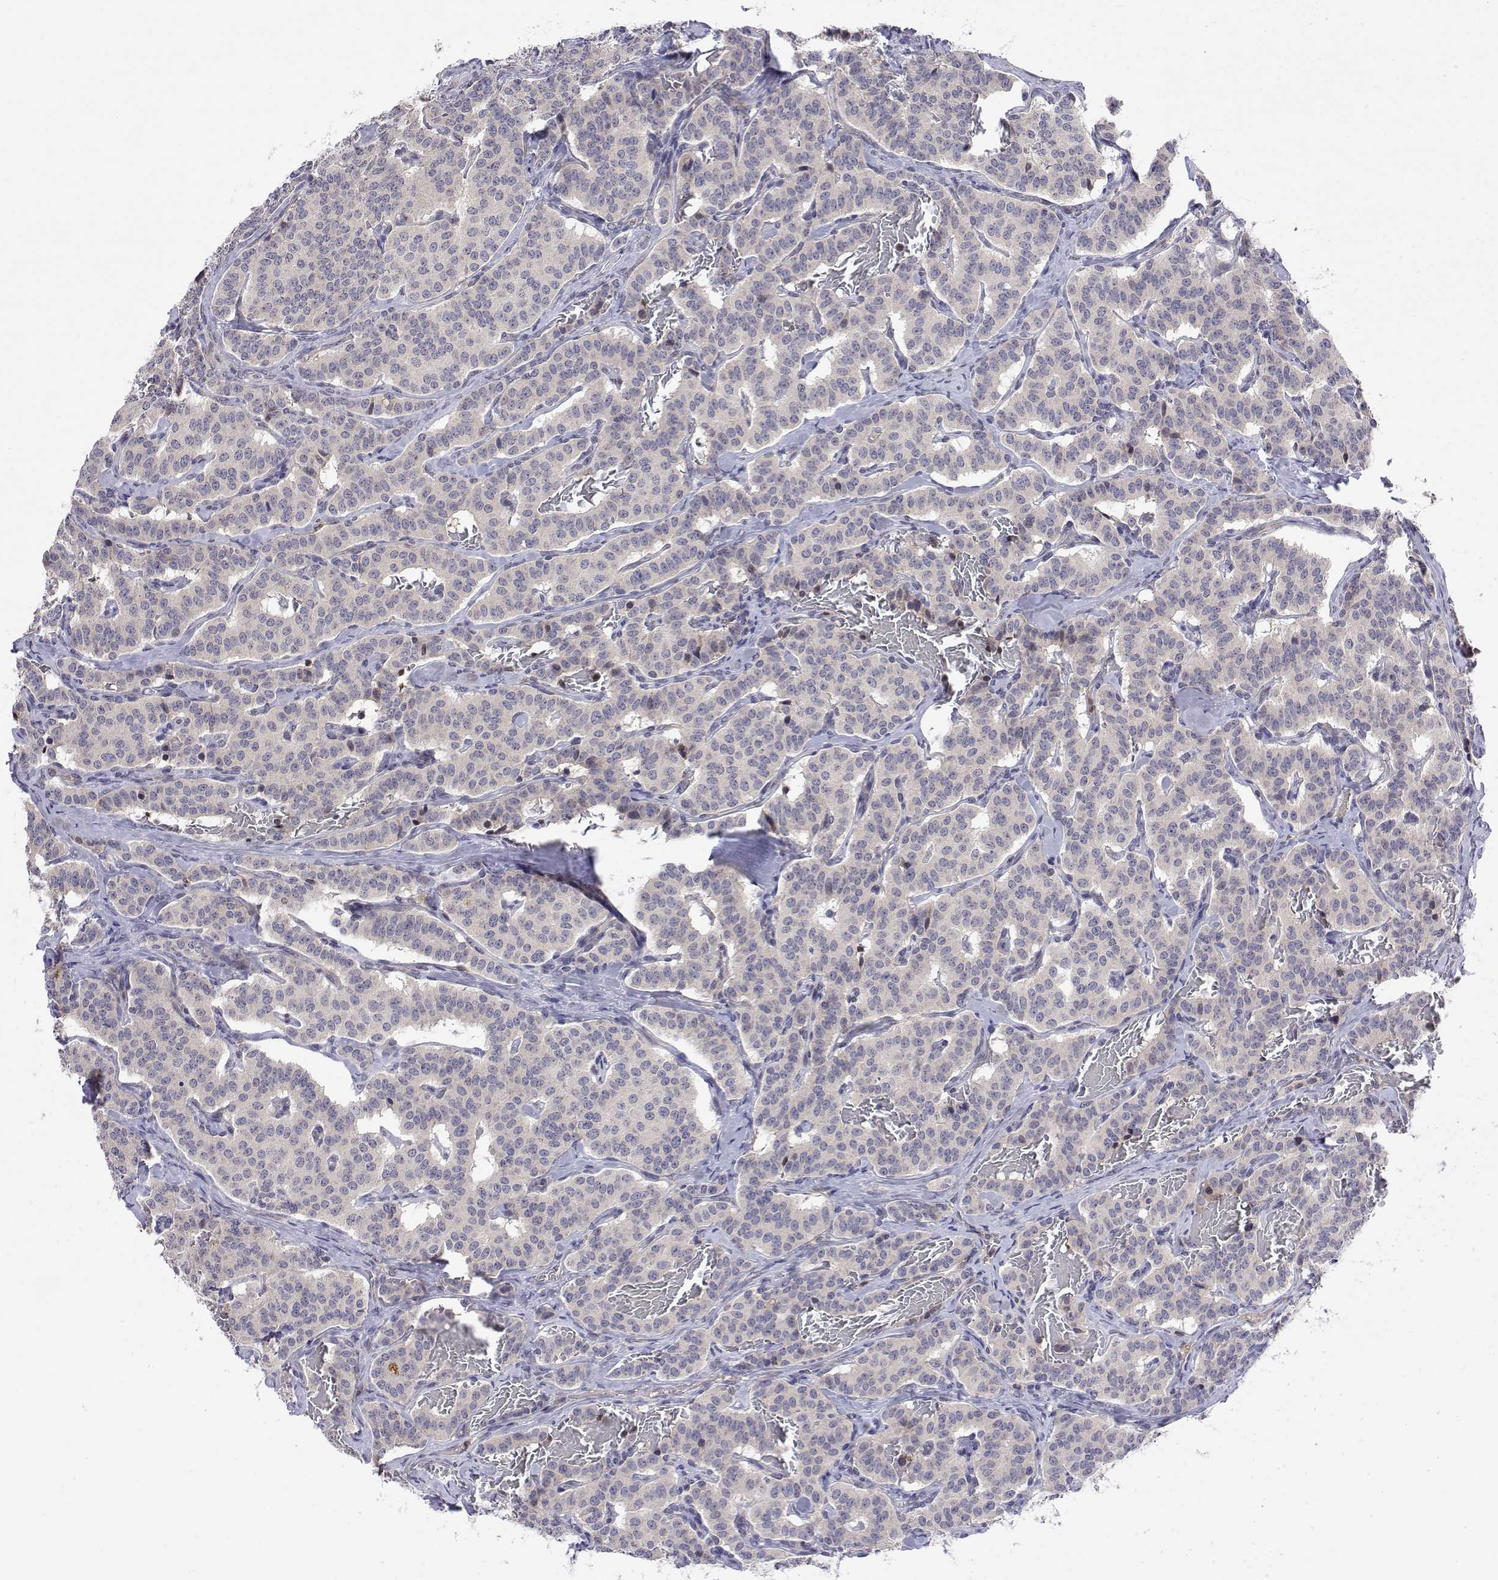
{"staining": {"intensity": "negative", "quantity": "none", "location": "none"}, "tissue": "carcinoid", "cell_type": "Tumor cells", "image_type": "cancer", "snomed": [{"axis": "morphology", "description": "Carcinoid, malignant, NOS"}, {"axis": "topography", "description": "Lung"}], "caption": "Carcinoid was stained to show a protein in brown. There is no significant staining in tumor cells. (DAB immunohistochemistry (IHC) with hematoxylin counter stain).", "gene": "IGFBP4", "patient": {"sex": "female", "age": 46}}